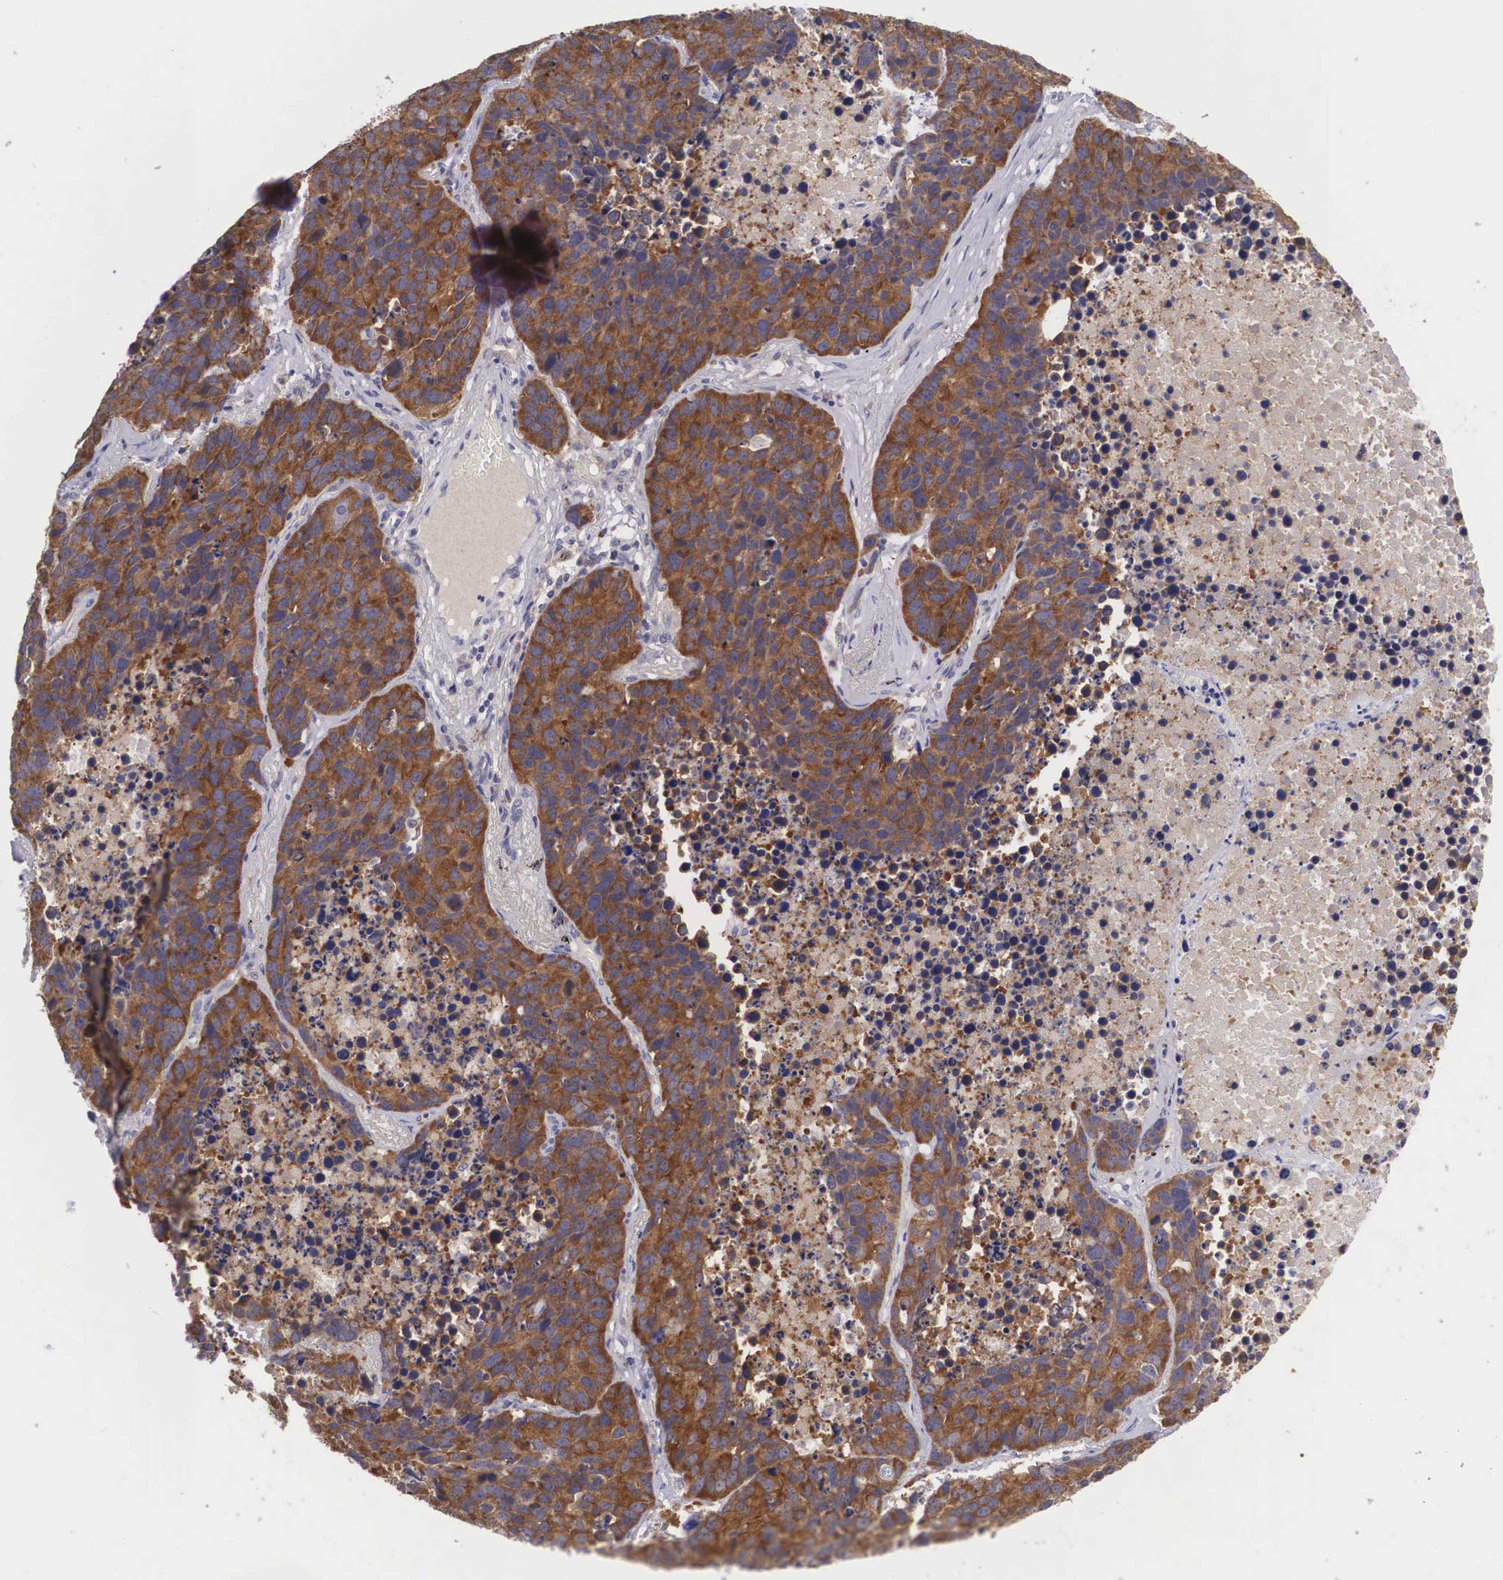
{"staining": {"intensity": "strong", "quantity": ">75%", "location": "cytoplasmic/membranous"}, "tissue": "lung cancer", "cell_type": "Tumor cells", "image_type": "cancer", "snomed": [{"axis": "morphology", "description": "Carcinoid, malignant, NOS"}, {"axis": "topography", "description": "Lung"}], "caption": "Immunohistochemistry (IHC) (DAB (3,3'-diaminobenzidine)) staining of lung cancer reveals strong cytoplasmic/membranous protein expression in about >75% of tumor cells.", "gene": "TXLNG", "patient": {"sex": "male", "age": 60}}